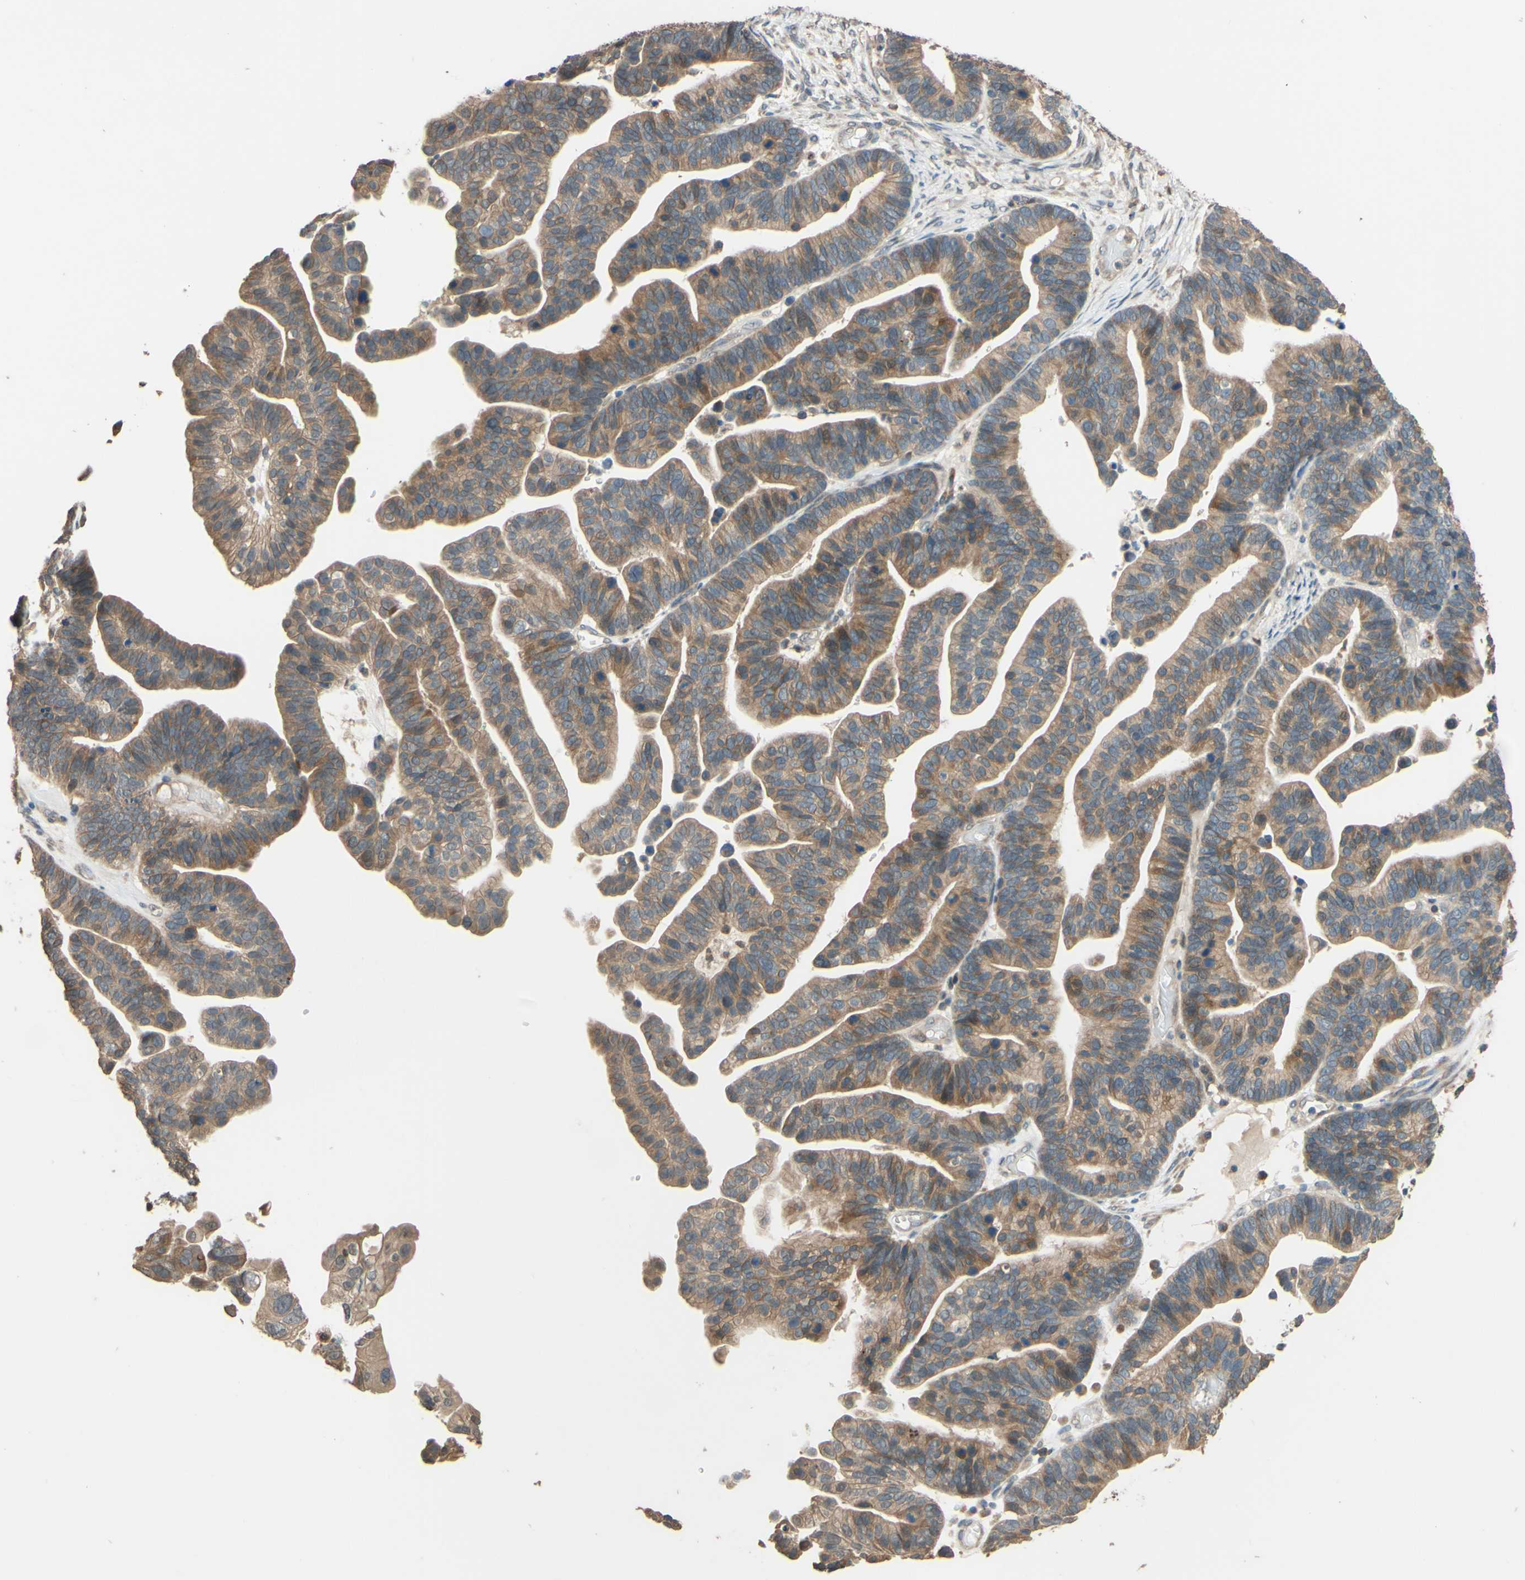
{"staining": {"intensity": "moderate", "quantity": ">75%", "location": "cytoplasmic/membranous"}, "tissue": "ovarian cancer", "cell_type": "Tumor cells", "image_type": "cancer", "snomed": [{"axis": "morphology", "description": "Cystadenocarcinoma, serous, NOS"}, {"axis": "topography", "description": "Ovary"}], "caption": "High-magnification brightfield microscopy of ovarian serous cystadenocarcinoma stained with DAB (brown) and counterstained with hematoxylin (blue). tumor cells exhibit moderate cytoplasmic/membranous expression is seen in approximately>75% of cells. (DAB IHC with brightfield microscopy, high magnification).", "gene": "SMIM19", "patient": {"sex": "female", "age": 56}}